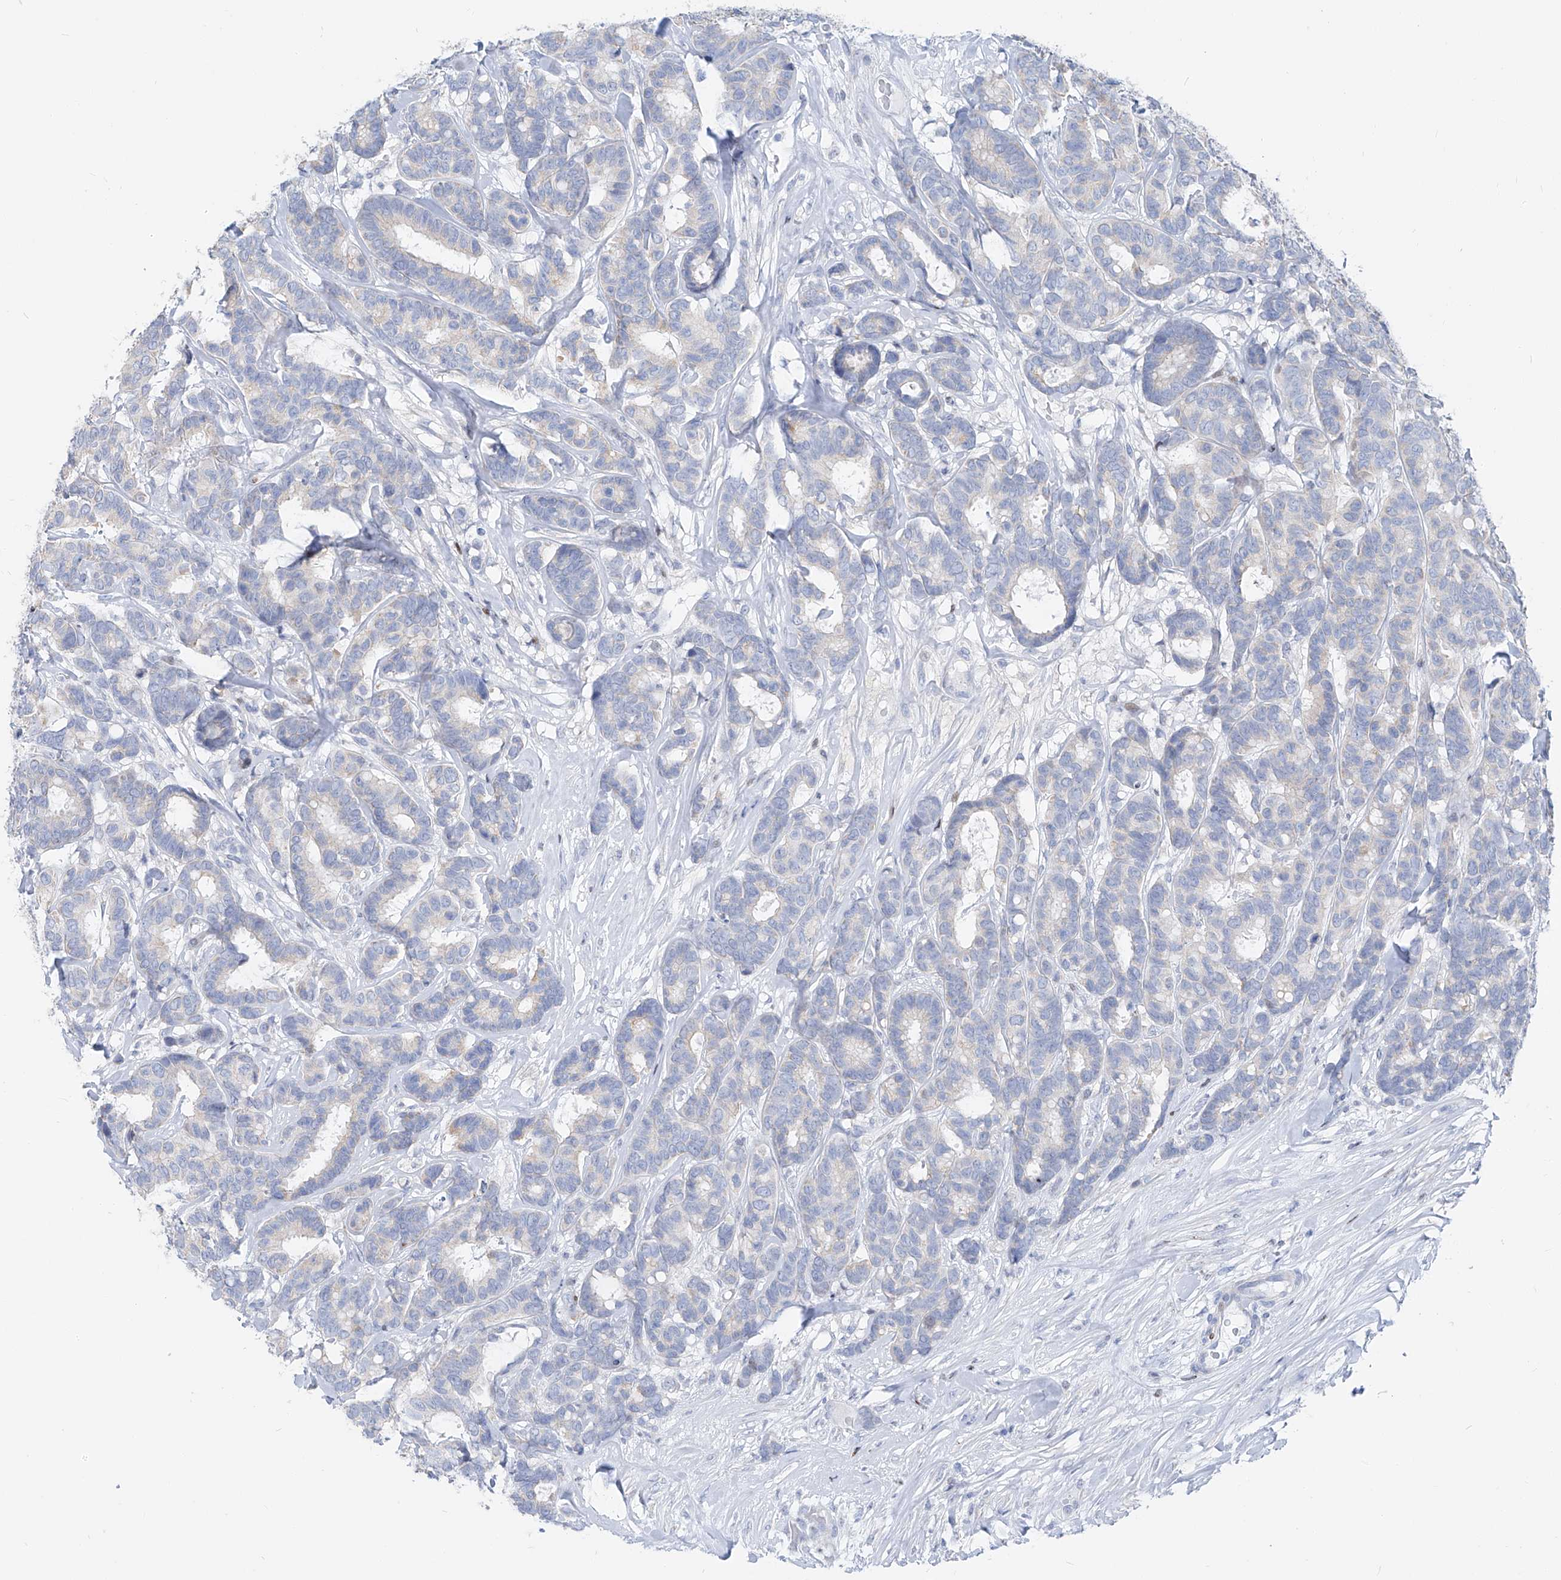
{"staining": {"intensity": "negative", "quantity": "none", "location": "none"}, "tissue": "breast cancer", "cell_type": "Tumor cells", "image_type": "cancer", "snomed": [{"axis": "morphology", "description": "Duct carcinoma"}, {"axis": "topography", "description": "Breast"}], "caption": "Tumor cells are negative for protein expression in human breast cancer.", "gene": "FRS3", "patient": {"sex": "female", "age": 87}}